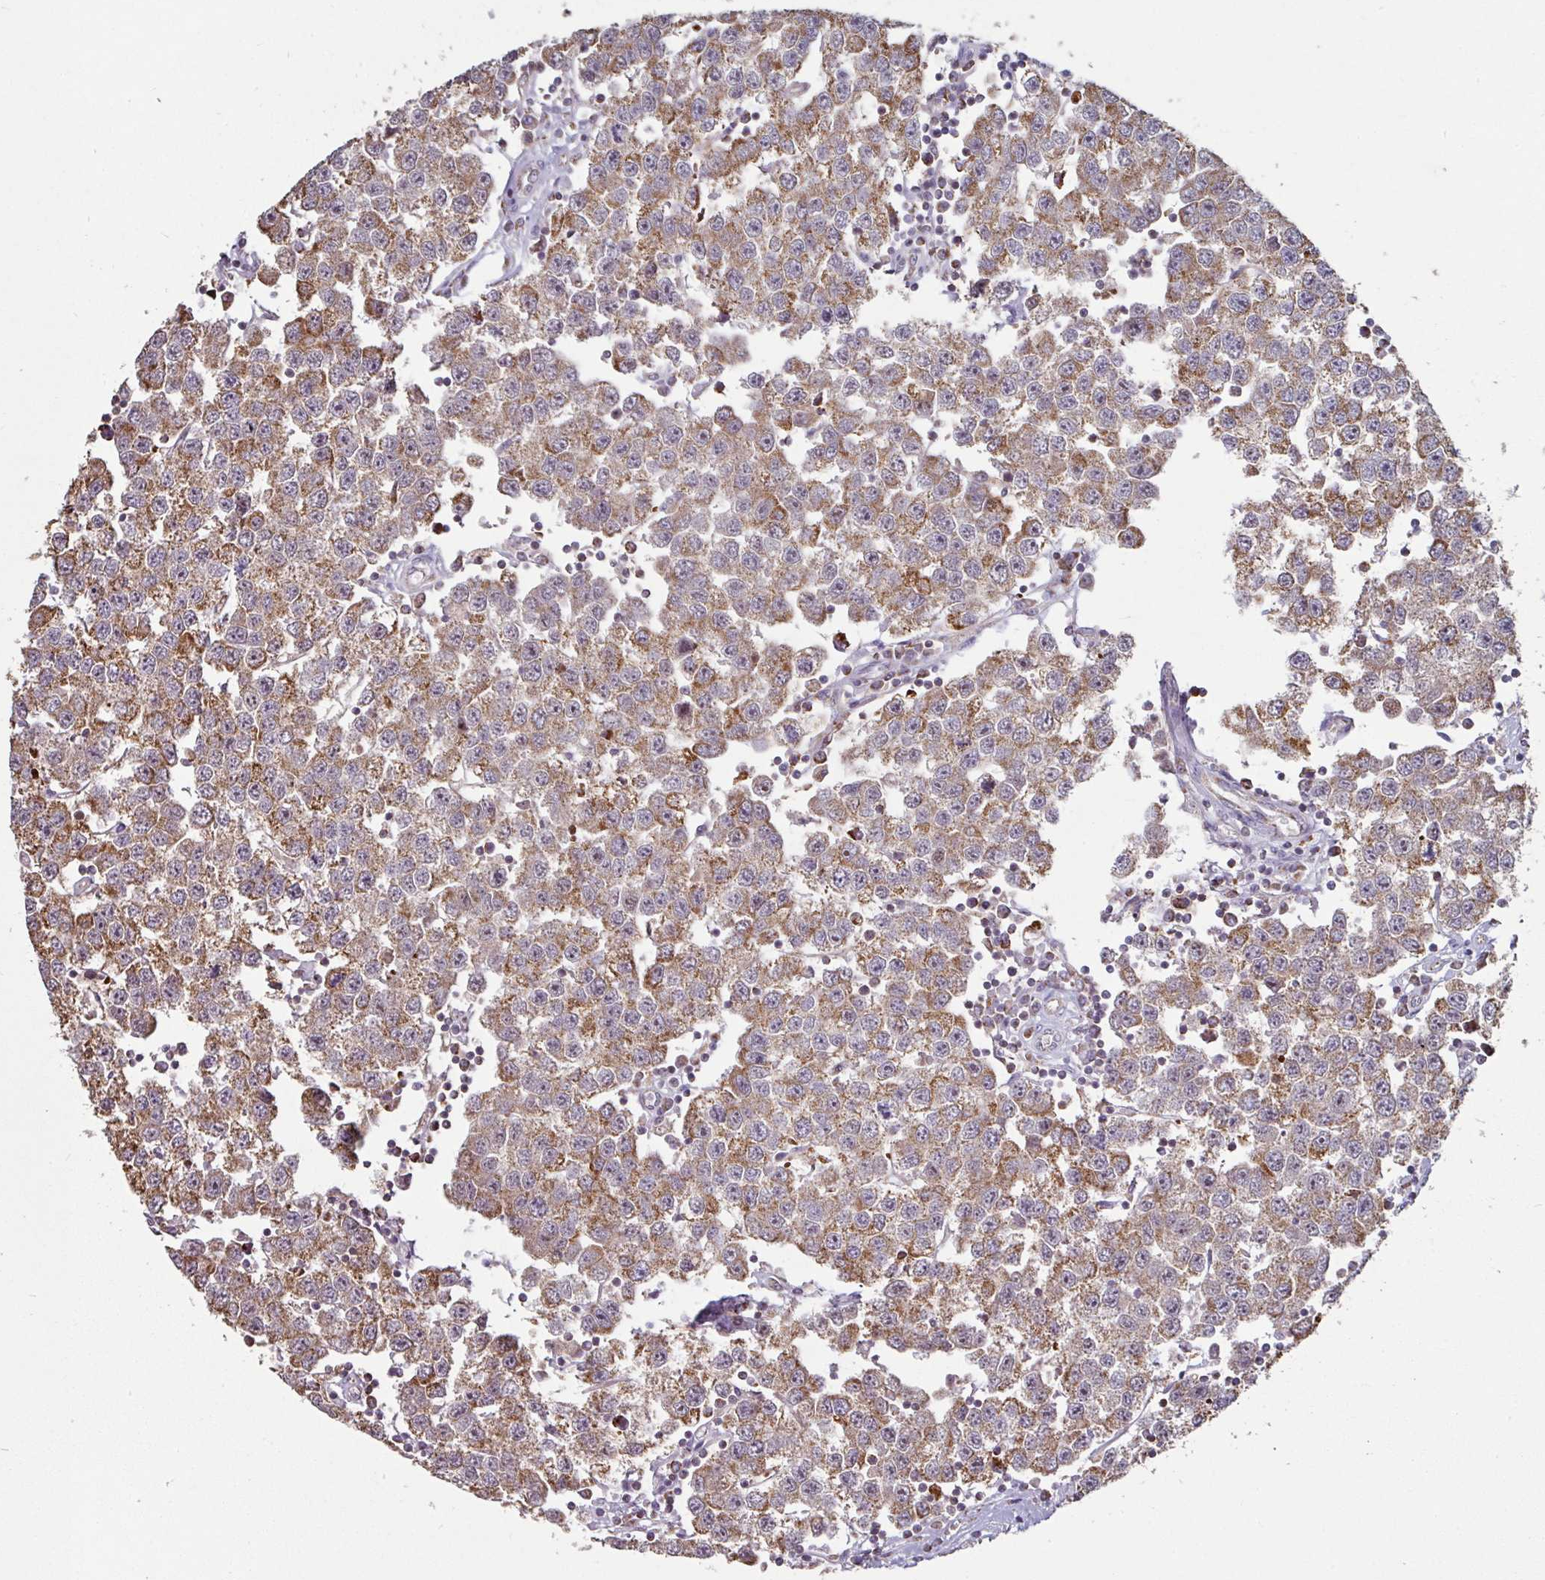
{"staining": {"intensity": "moderate", "quantity": ">75%", "location": "cytoplasmic/membranous"}, "tissue": "testis cancer", "cell_type": "Tumor cells", "image_type": "cancer", "snomed": [{"axis": "morphology", "description": "Seminoma, NOS"}, {"axis": "topography", "description": "Testis"}], "caption": "Immunohistochemical staining of testis cancer (seminoma) exhibits medium levels of moderate cytoplasmic/membranous protein expression in about >75% of tumor cells.", "gene": "OR2D3", "patient": {"sex": "male", "age": 34}}